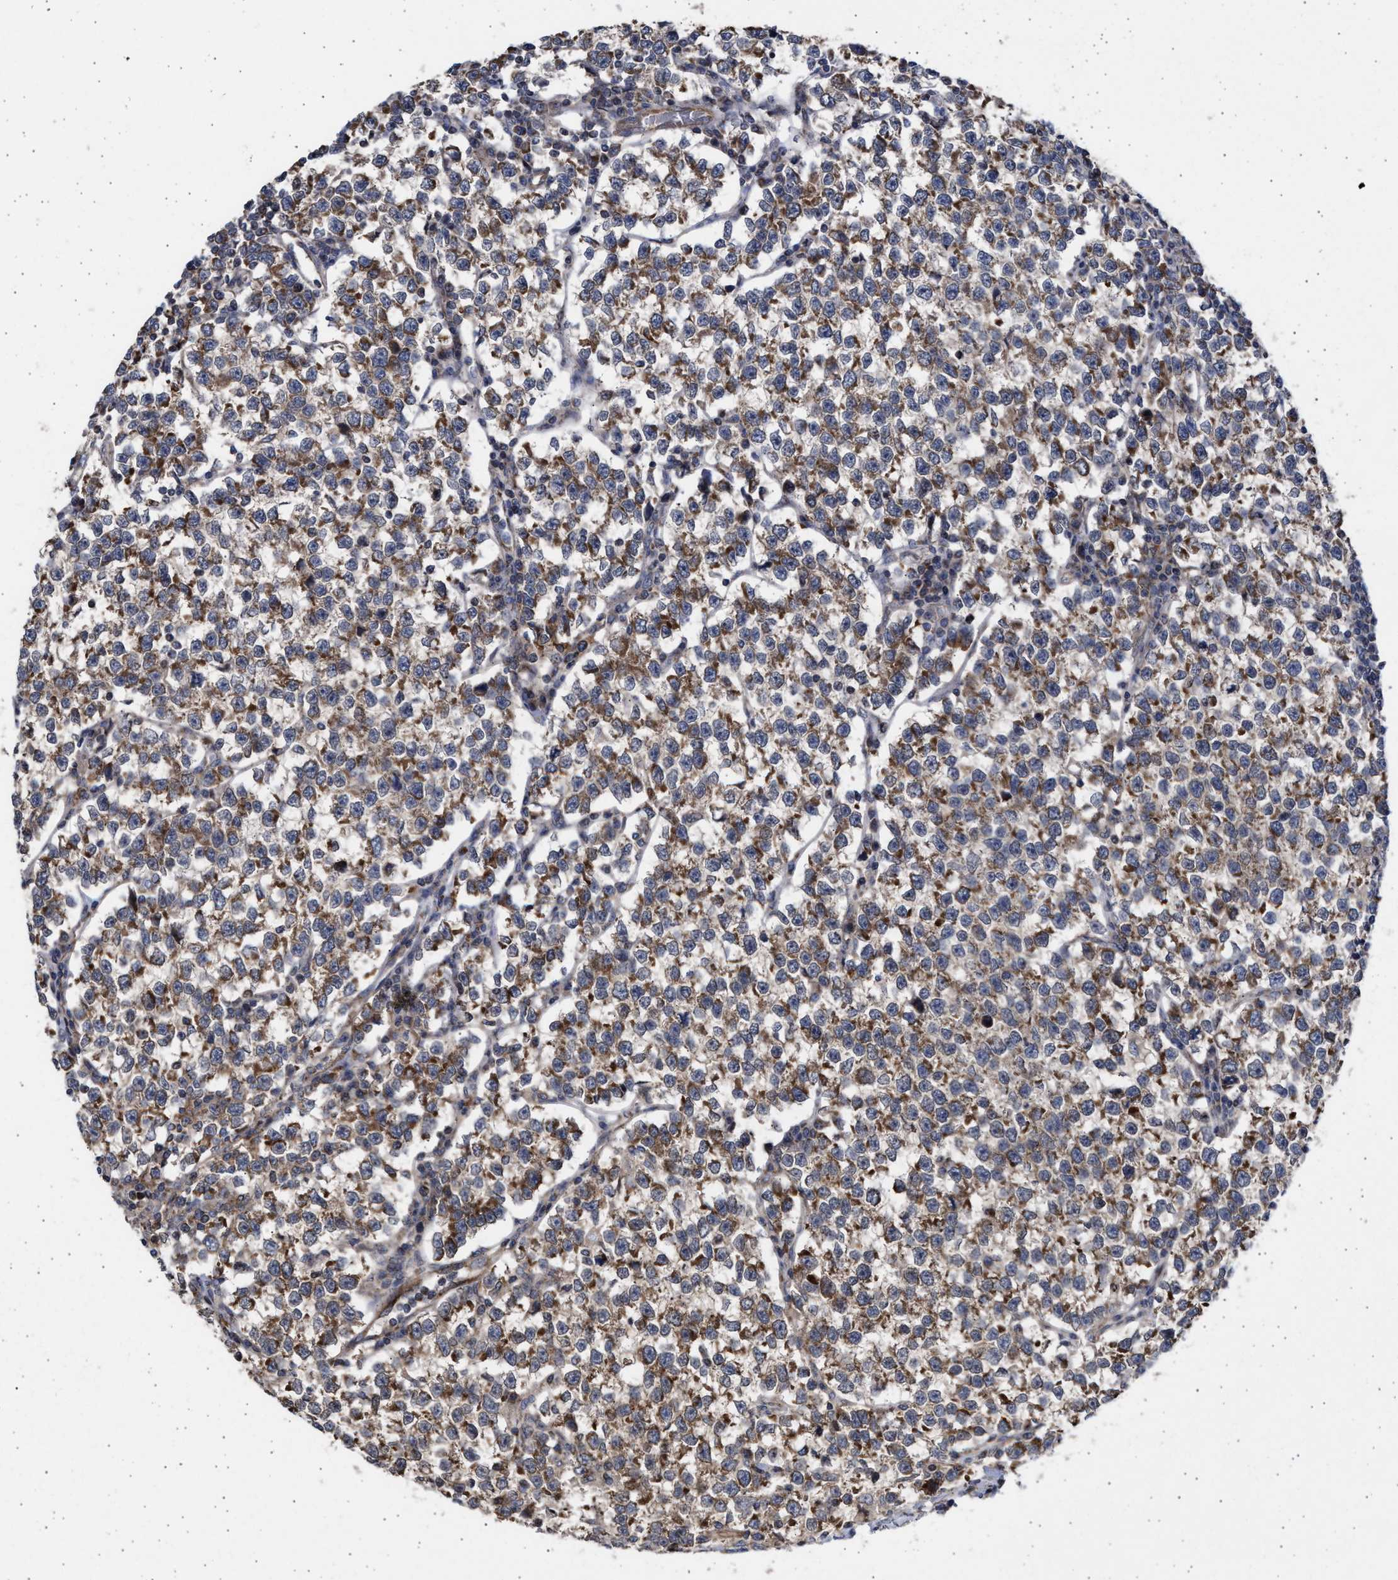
{"staining": {"intensity": "strong", "quantity": ">75%", "location": "cytoplasmic/membranous"}, "tissue": "testis cancer", "cell_type": "Tumor cells", "image_type": "cancer", "snomed": [{"axis": "morphology", "description": "Normal tissue, NOS"}, {"axis": "morphology", "description": "Seminoma, NOS"}, {"axis": "topography", "description": "Testis"}], "caption": "This photomicrograph reveals immunohistochemistry (IHC) staining of testis cancer, with high strong cytoplasmic/membranous staining in approximately >75% of tumor cells.", "gene": "TTC19", "patient": {"sex": "male", "age": 43}}